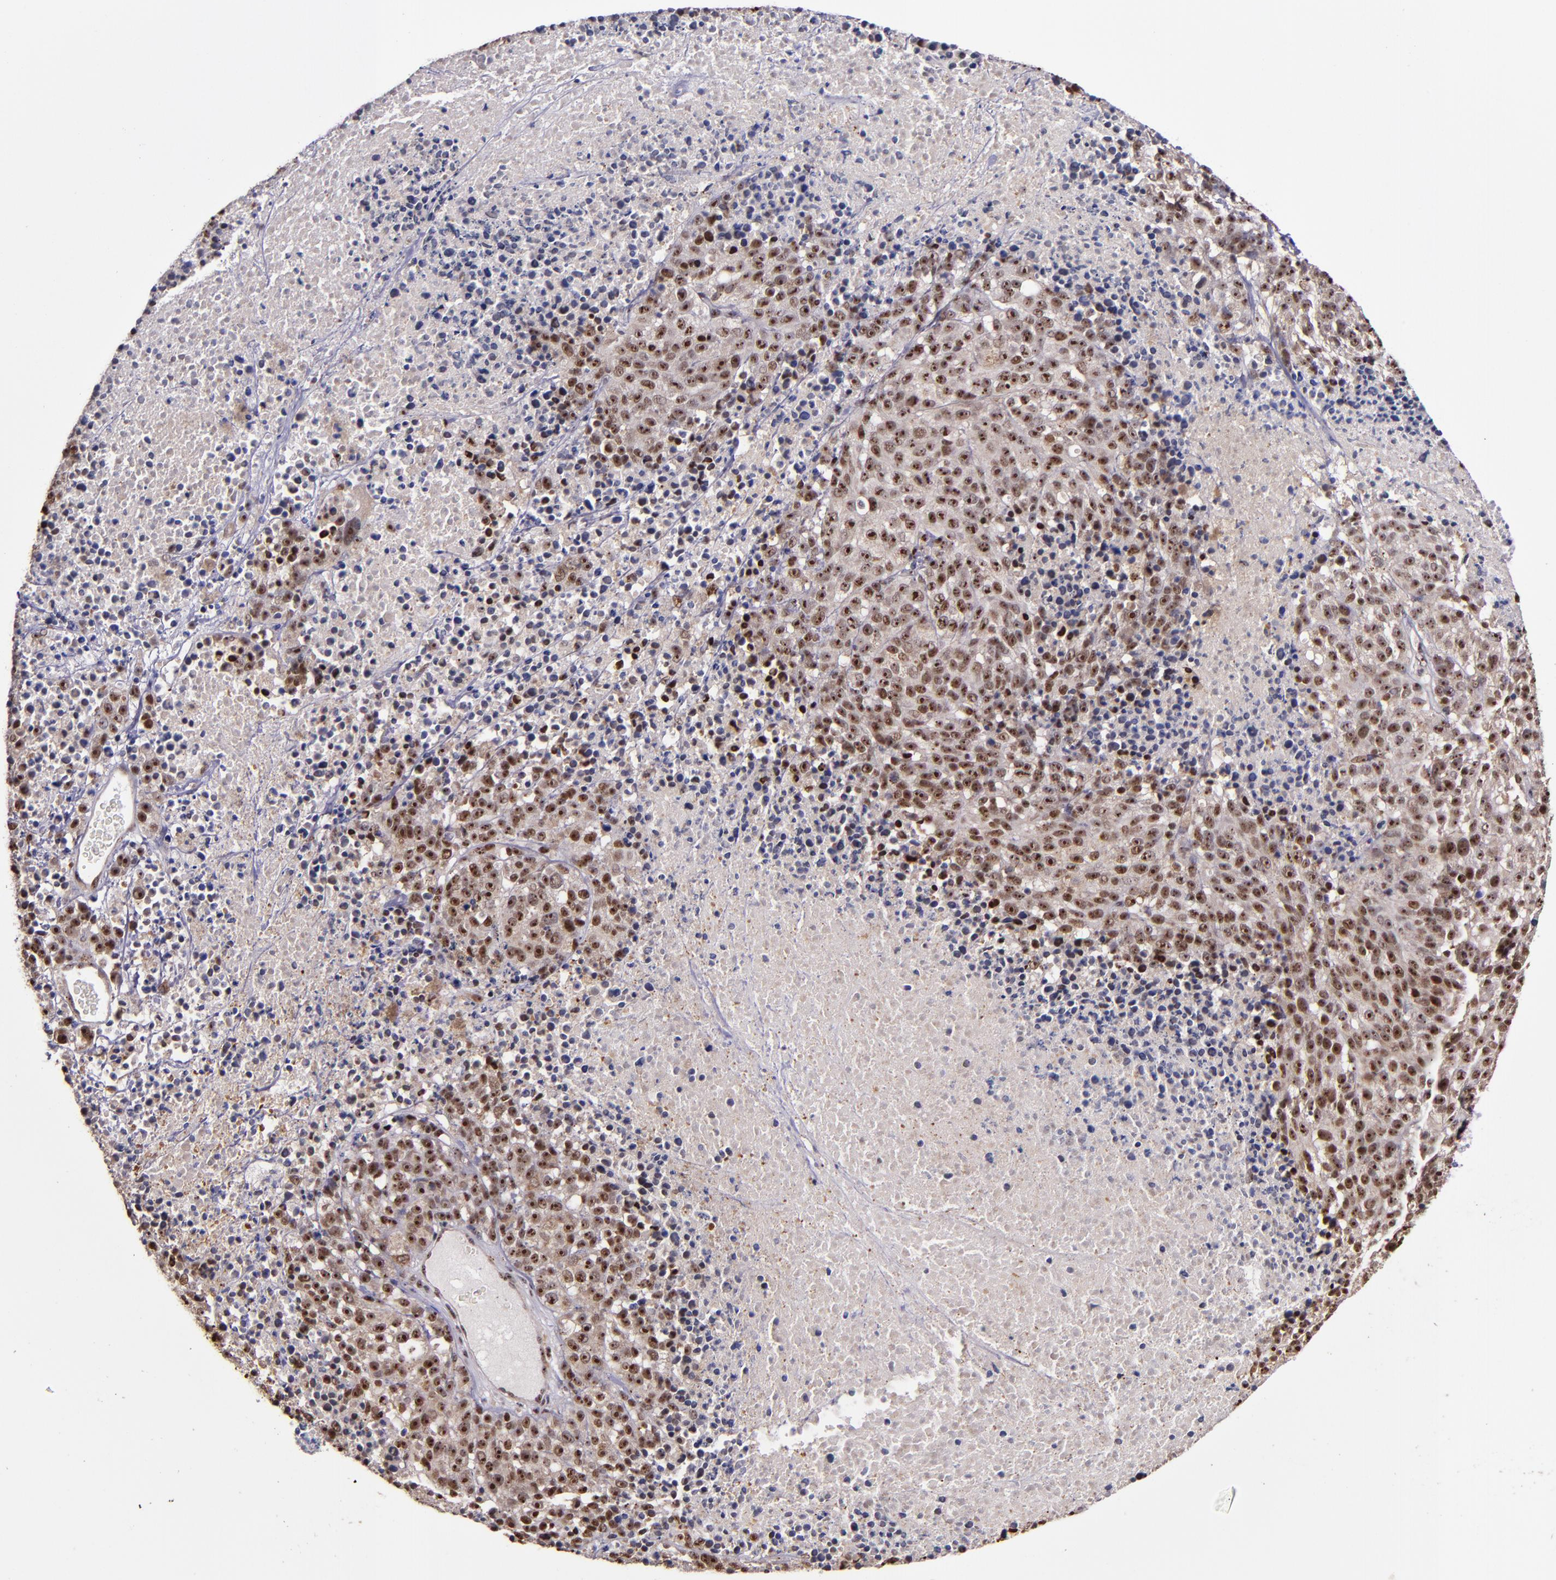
{"staining": {"intensity": "moderate", "quantity": ">75%", "location": "cytoplasmic/membranous,nuclear"}, "tissue": "melanoma", "cell_type": "Tumor cells", "image_type": "cancer", "snomed": [{"axis": "morphology", "description": "Malignant melanoma, Metastatic site"}, {"axis": "topography", "description": "Cerebral cortex"}], "caption": "Malignant melanoma (metastatic site) tissue demonstrates moderate cytoplasmic/membranous and nuclear staining in approximately >75% of tumor cells The staining was performed using DAB to visualize the protein expression in brown, while the nuclei were stained in blue with hematoxylin (Magnification: 20x).", "gene": "CECR2", "patient": {"sex": "female", "age": 52}}